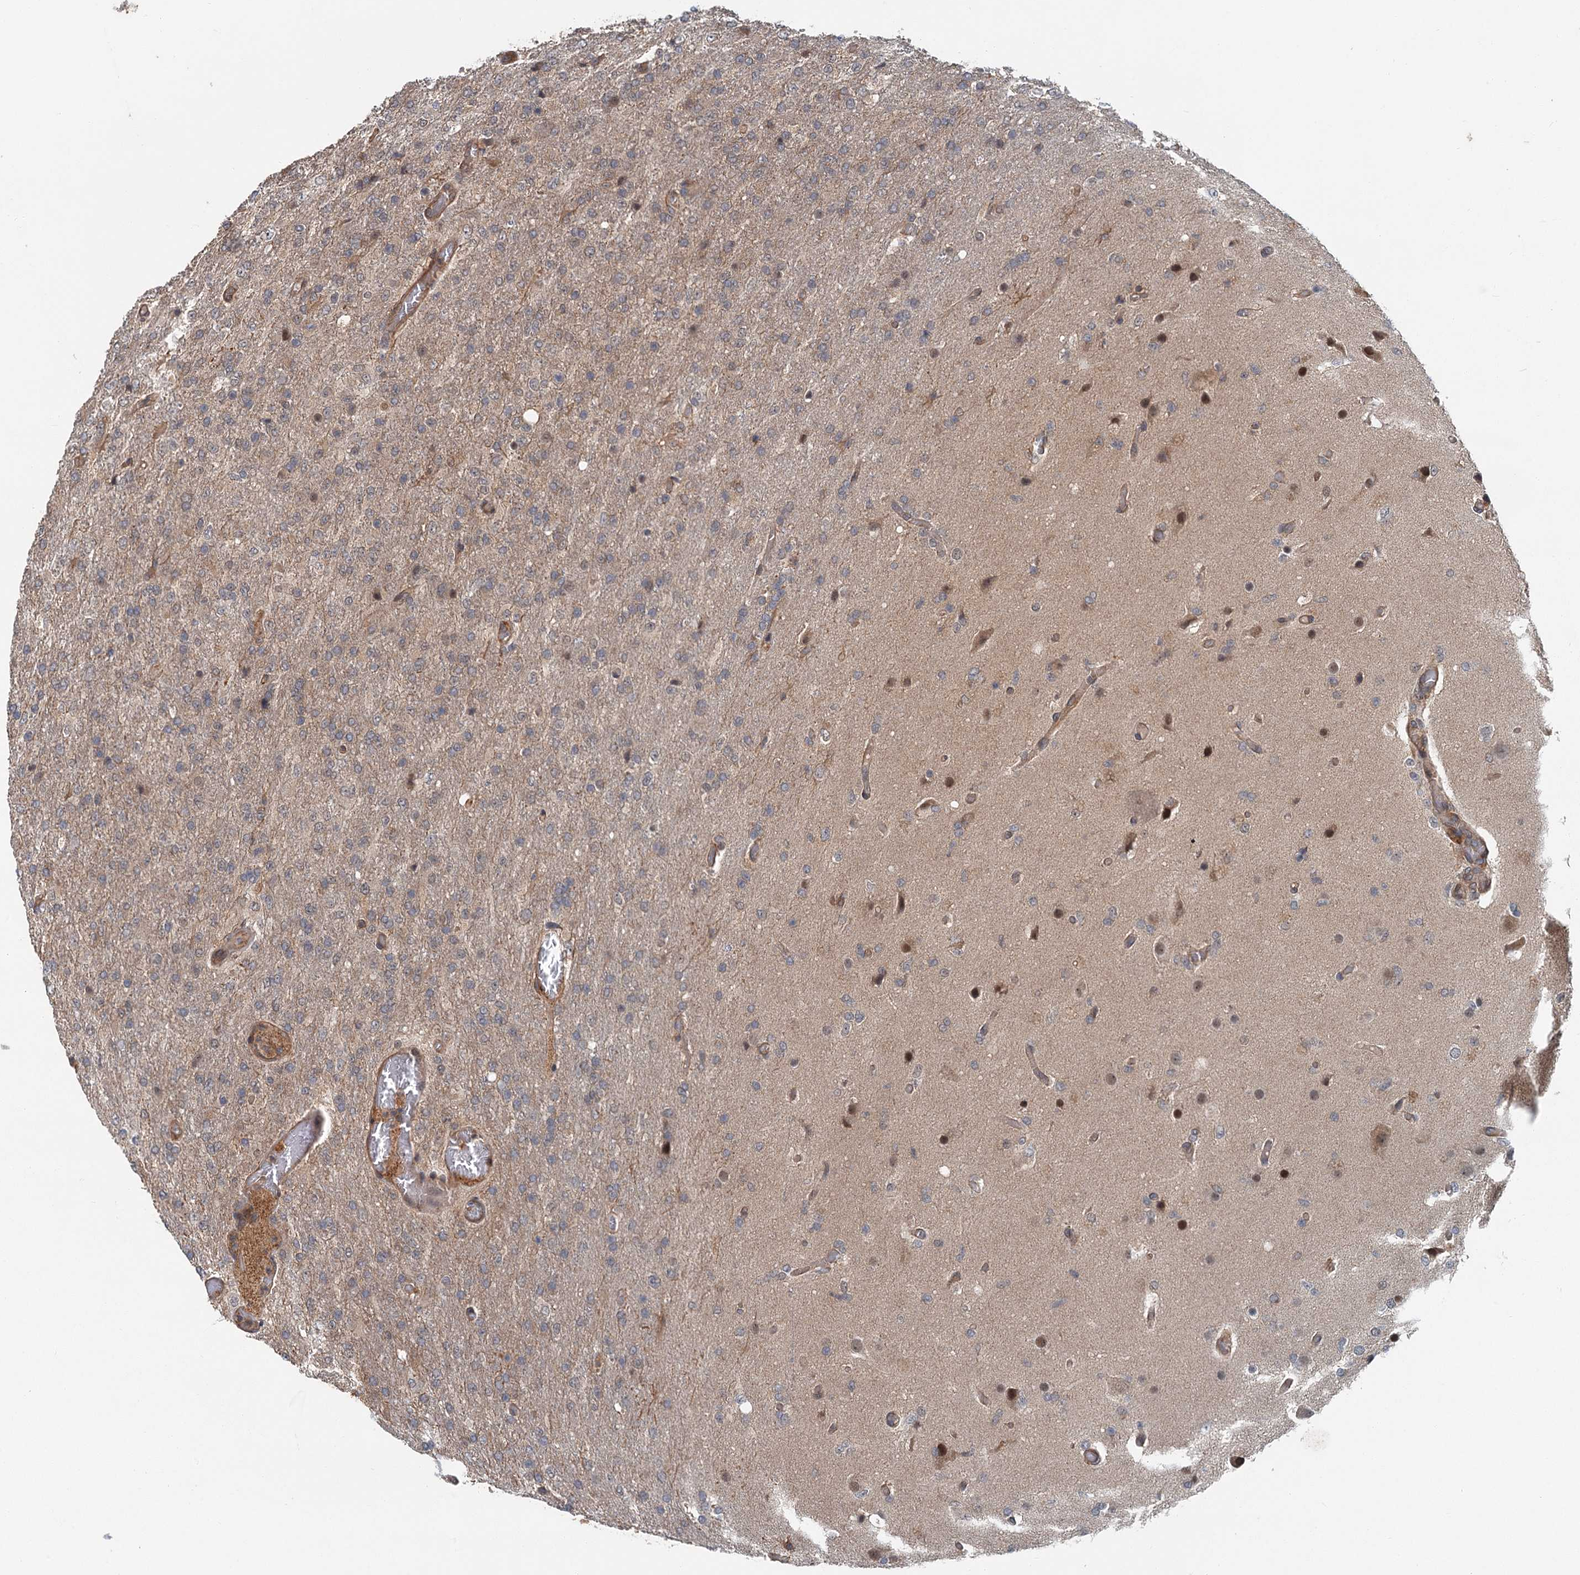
{"staining": {"intensity": "negative", "quantity": "none", "location": "none"}, "tissue": "glioma", "cell_type": "Tumor cells", "image_type": "cancer", "snomed": [{"axis": "morphology", "description": "Glioma, malignant, High grade"}, {"axis": "topography", "description": "Brain"}], "caption": "There is no significant expression in tumor cells of glioma.", "gene": "ZNF527", "patient": {"sex": "female", "age": 74}}